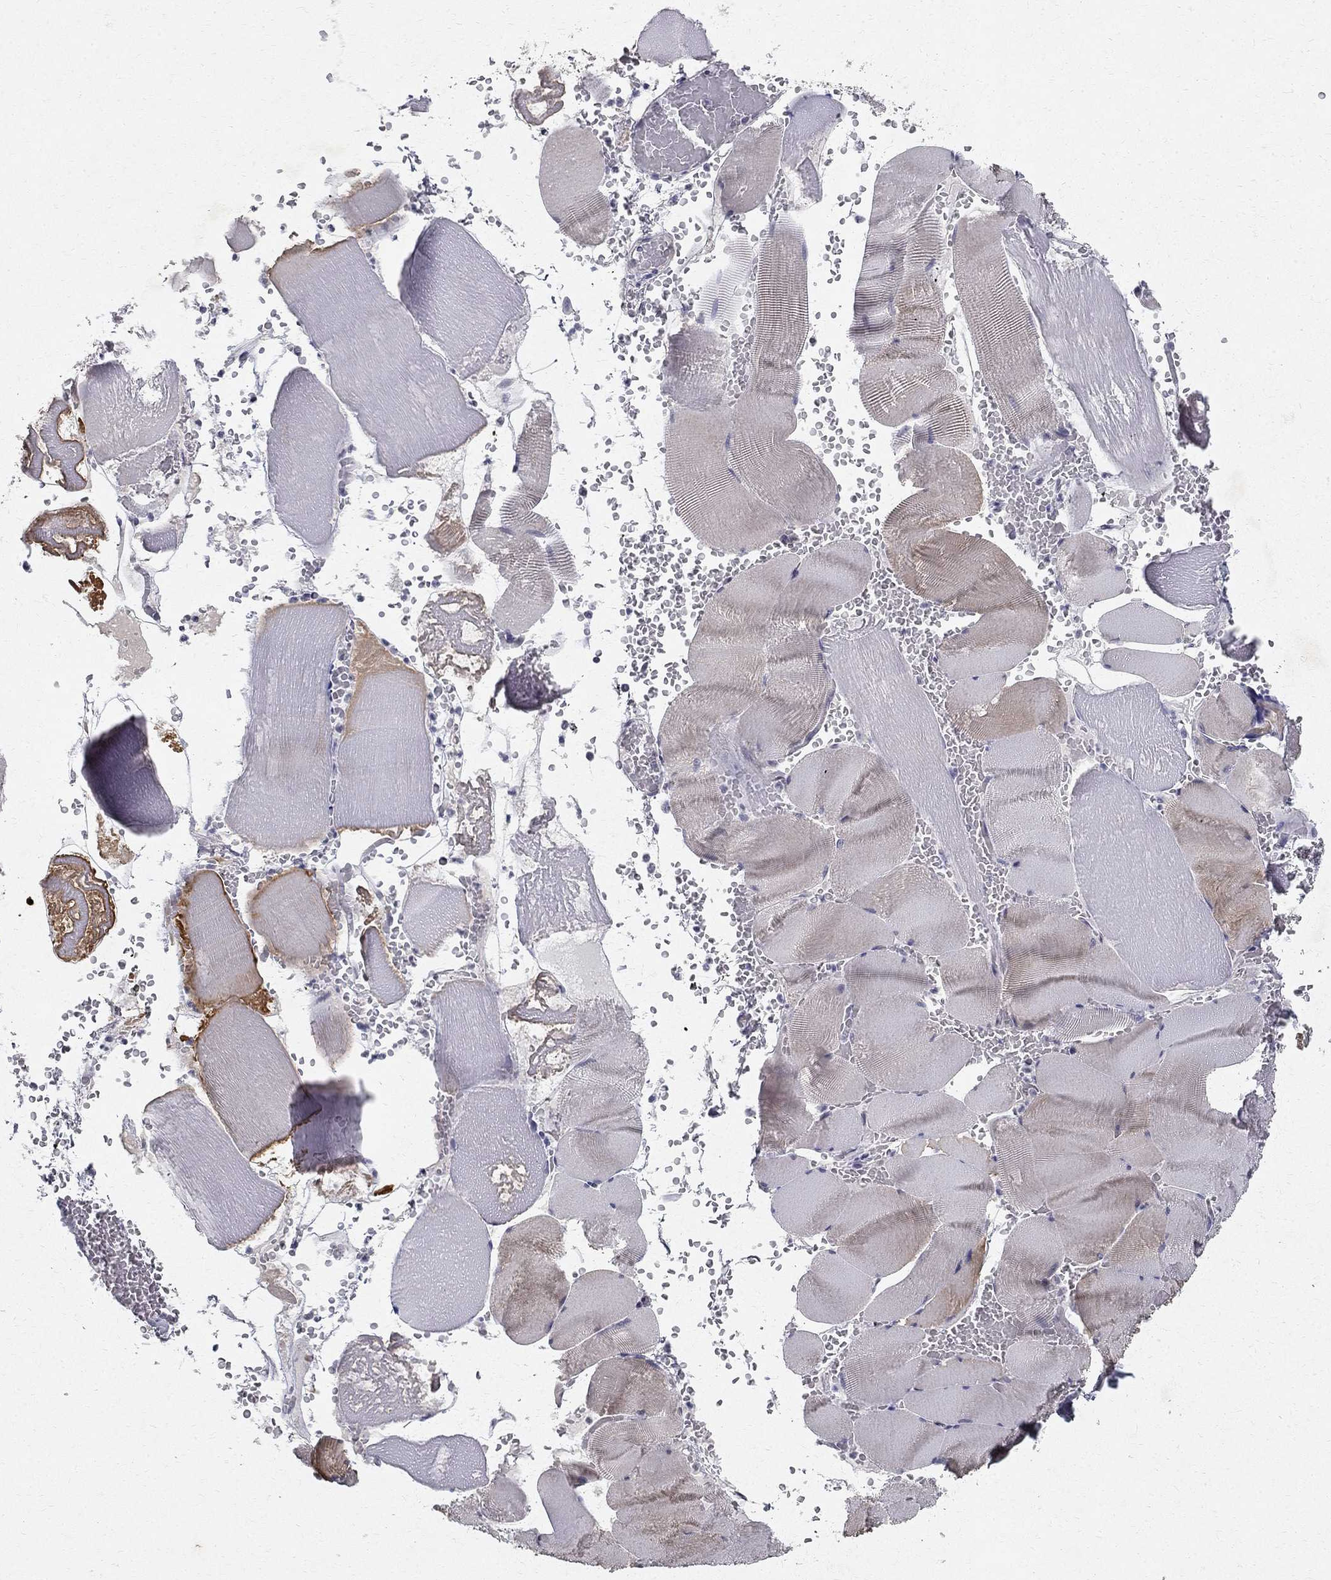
{"staining": {"intensity": "moderate", "quantity": "<25%", "location": "cytoplasmic/membranous"}, "tissue": "skeletal muscle", "cell_type": "Myocytes", "image_type": "normal", "snomed": [{"axis": "morphology", "description": "Normal tissue, NOS"}, {"axis": "topography", "description": "Skeletal muscle"}], "caption": "Skeletal muscle stained with a brown dye demonstrates moderate cytoplasmic/membranous positive positivity in approximately <25% of myocytes.", "gene": "CLIC6", "patient": {"sex": "male", "age": 56}}